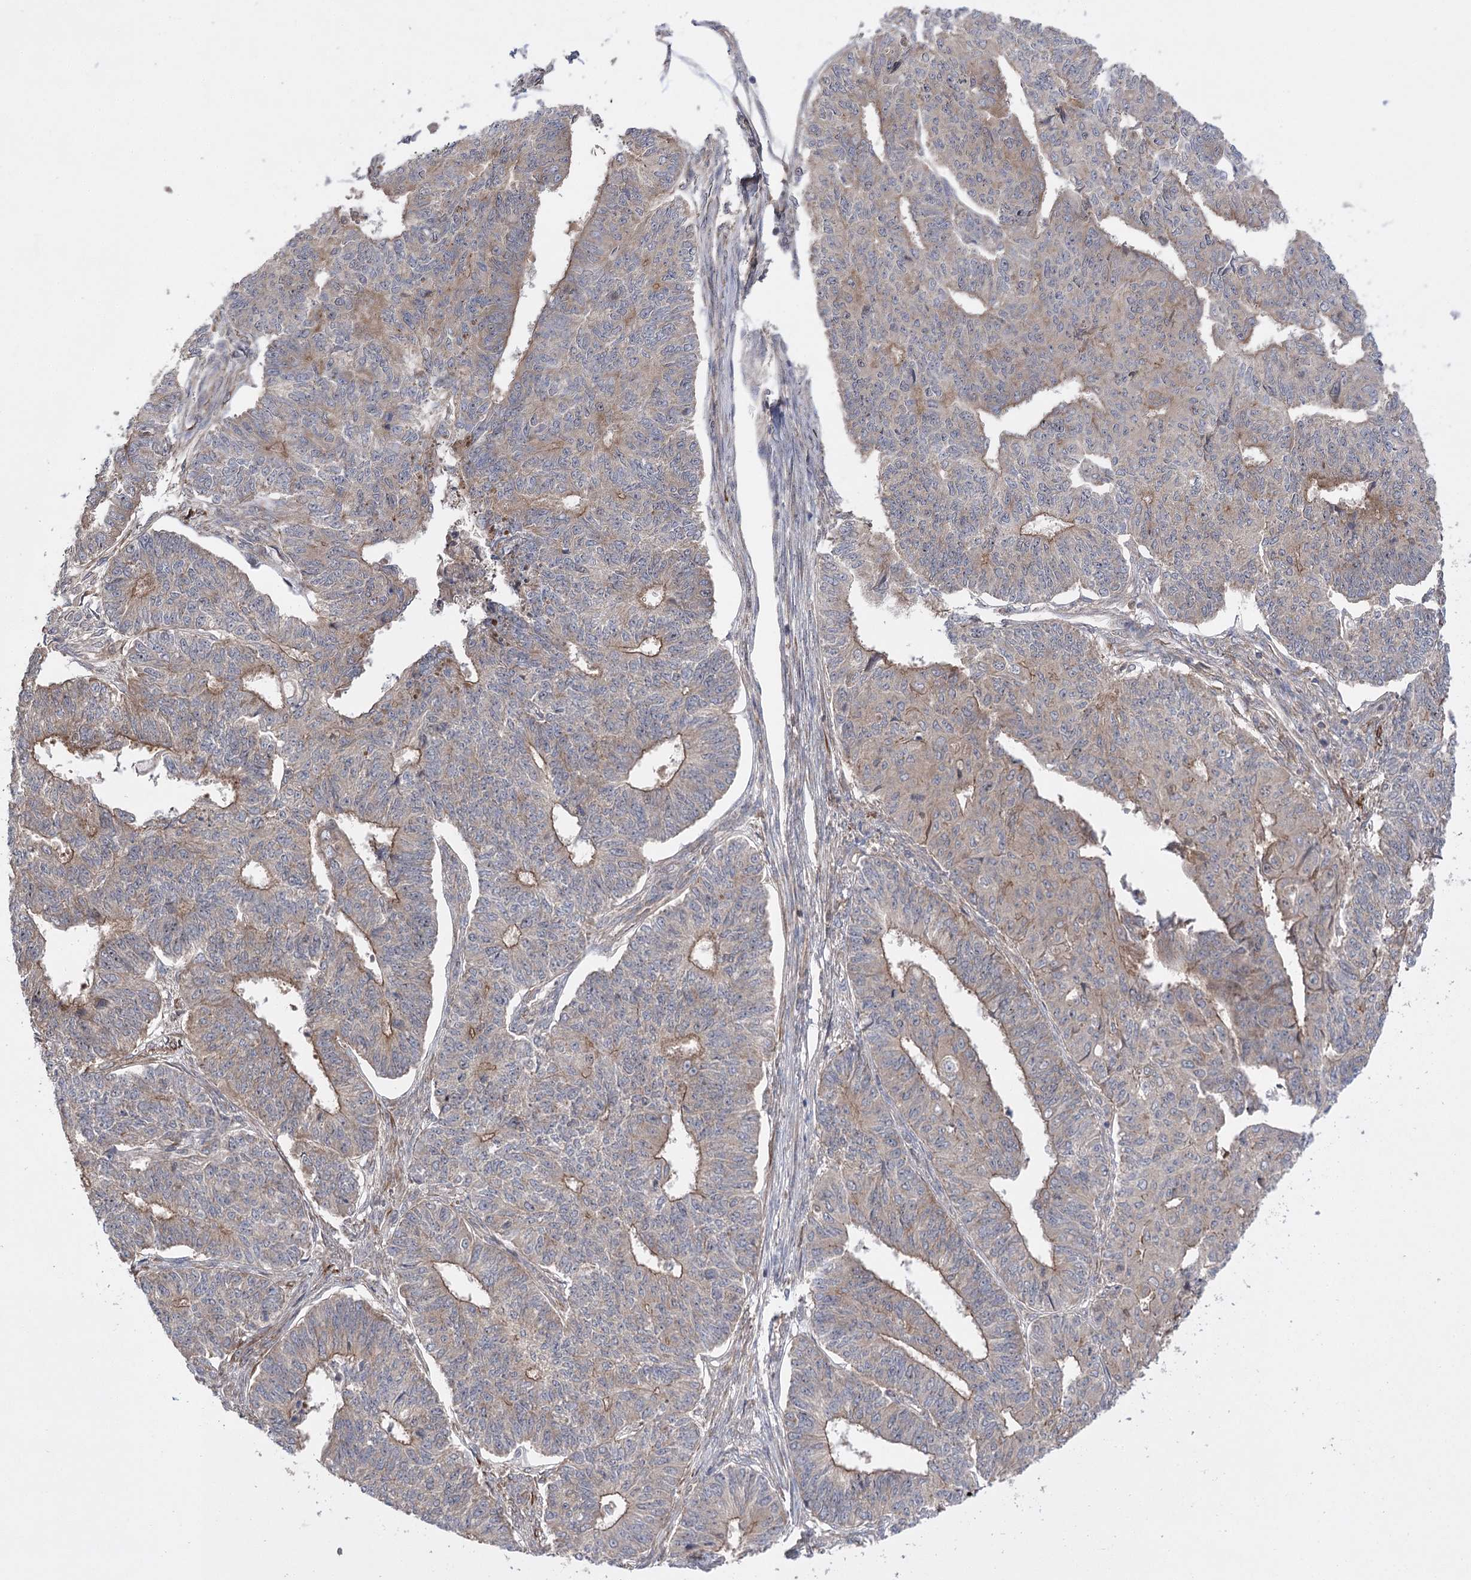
{"staining": {"intensity": "moderate", "quantity": "<25%", "location": "cytoplasmic/membranous"}, "tissue": "endometrial cancer", "cell_type": "Tumor cells", "image_type": "cancer", "snomed": [{"axis": "morphology", "description": "Adenocarcinoma, NOS"}, {"axis": "topography", "description": "Endometrium"}], "caption": "Immunohistochemistry (IHC) photomicrograph of neoplastic tissue: human endometrial cancer stained using IHC exhibits low levels of moderate protein expression localized specifically in the cytoplasmic/membranous of tumor cells, appearing as a cytoplasmic/membranous brown color.", "gene": "BCR", "patient": {"sex": "female", "age": 32}}